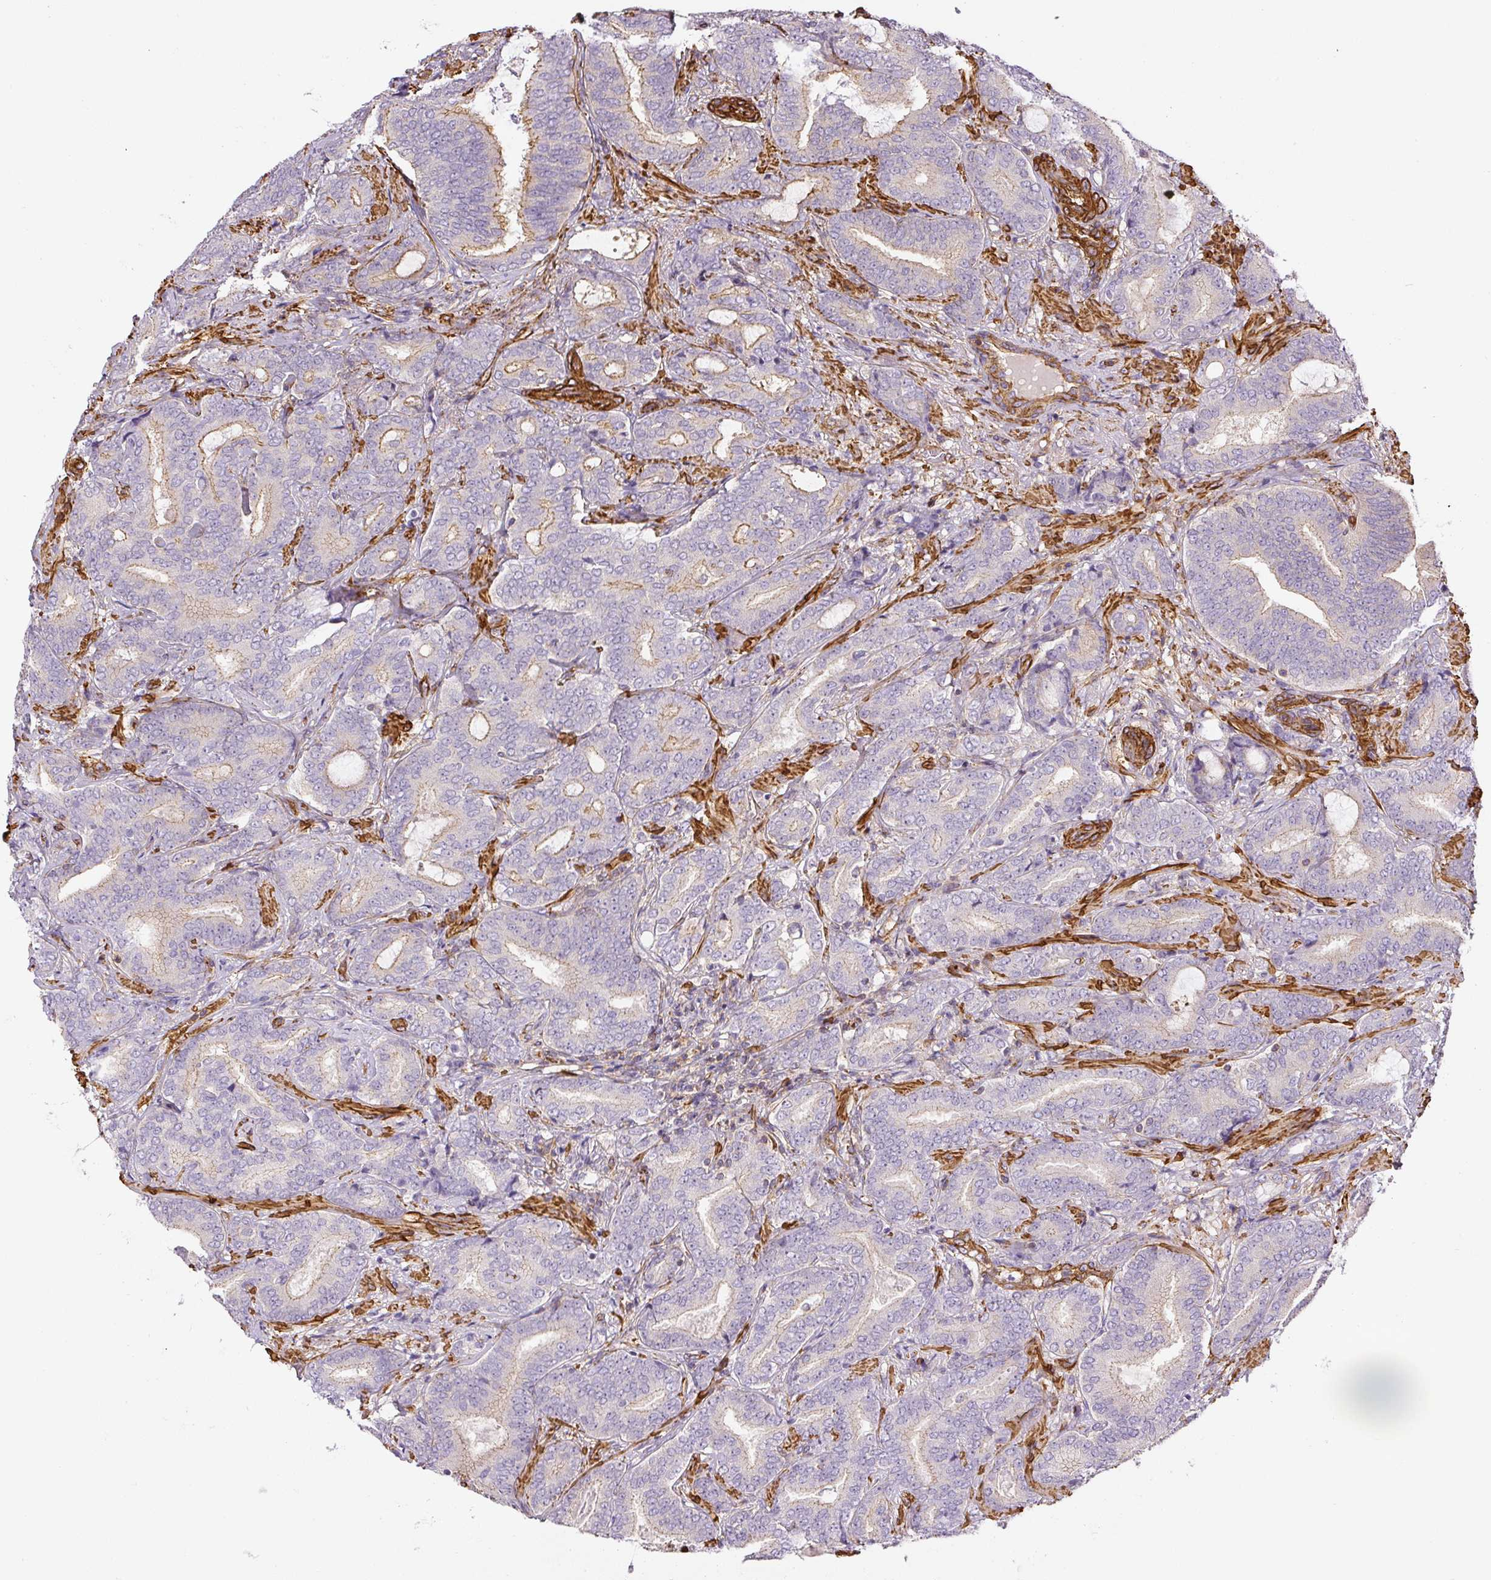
{"staining": {"intensity": "weak", "quantity": "<25%", "location": "cytoplasmic/membranous"}, "tissue": "prostate cancer", "cell_type": "Tumor cells", "image_type": "cancer", "snomed": [{"axis": "morphology", "description": "Adenocarcinoma, Low grade"}, {"axis": "topography", "description": "Prostate and seminal vesicle, NOS"}], "caption": "Image shows no significant protein positivity in tumor cells of prostate adenocarcinoma (low-grade). (Stains: DAB immunohistochemistry (IHC) with hematoxylin counter stain, Microscopy: brightfield microscopy at high magnification).", "gene": "MYL12A", "patient": {"sex": "male", "age": 61}}